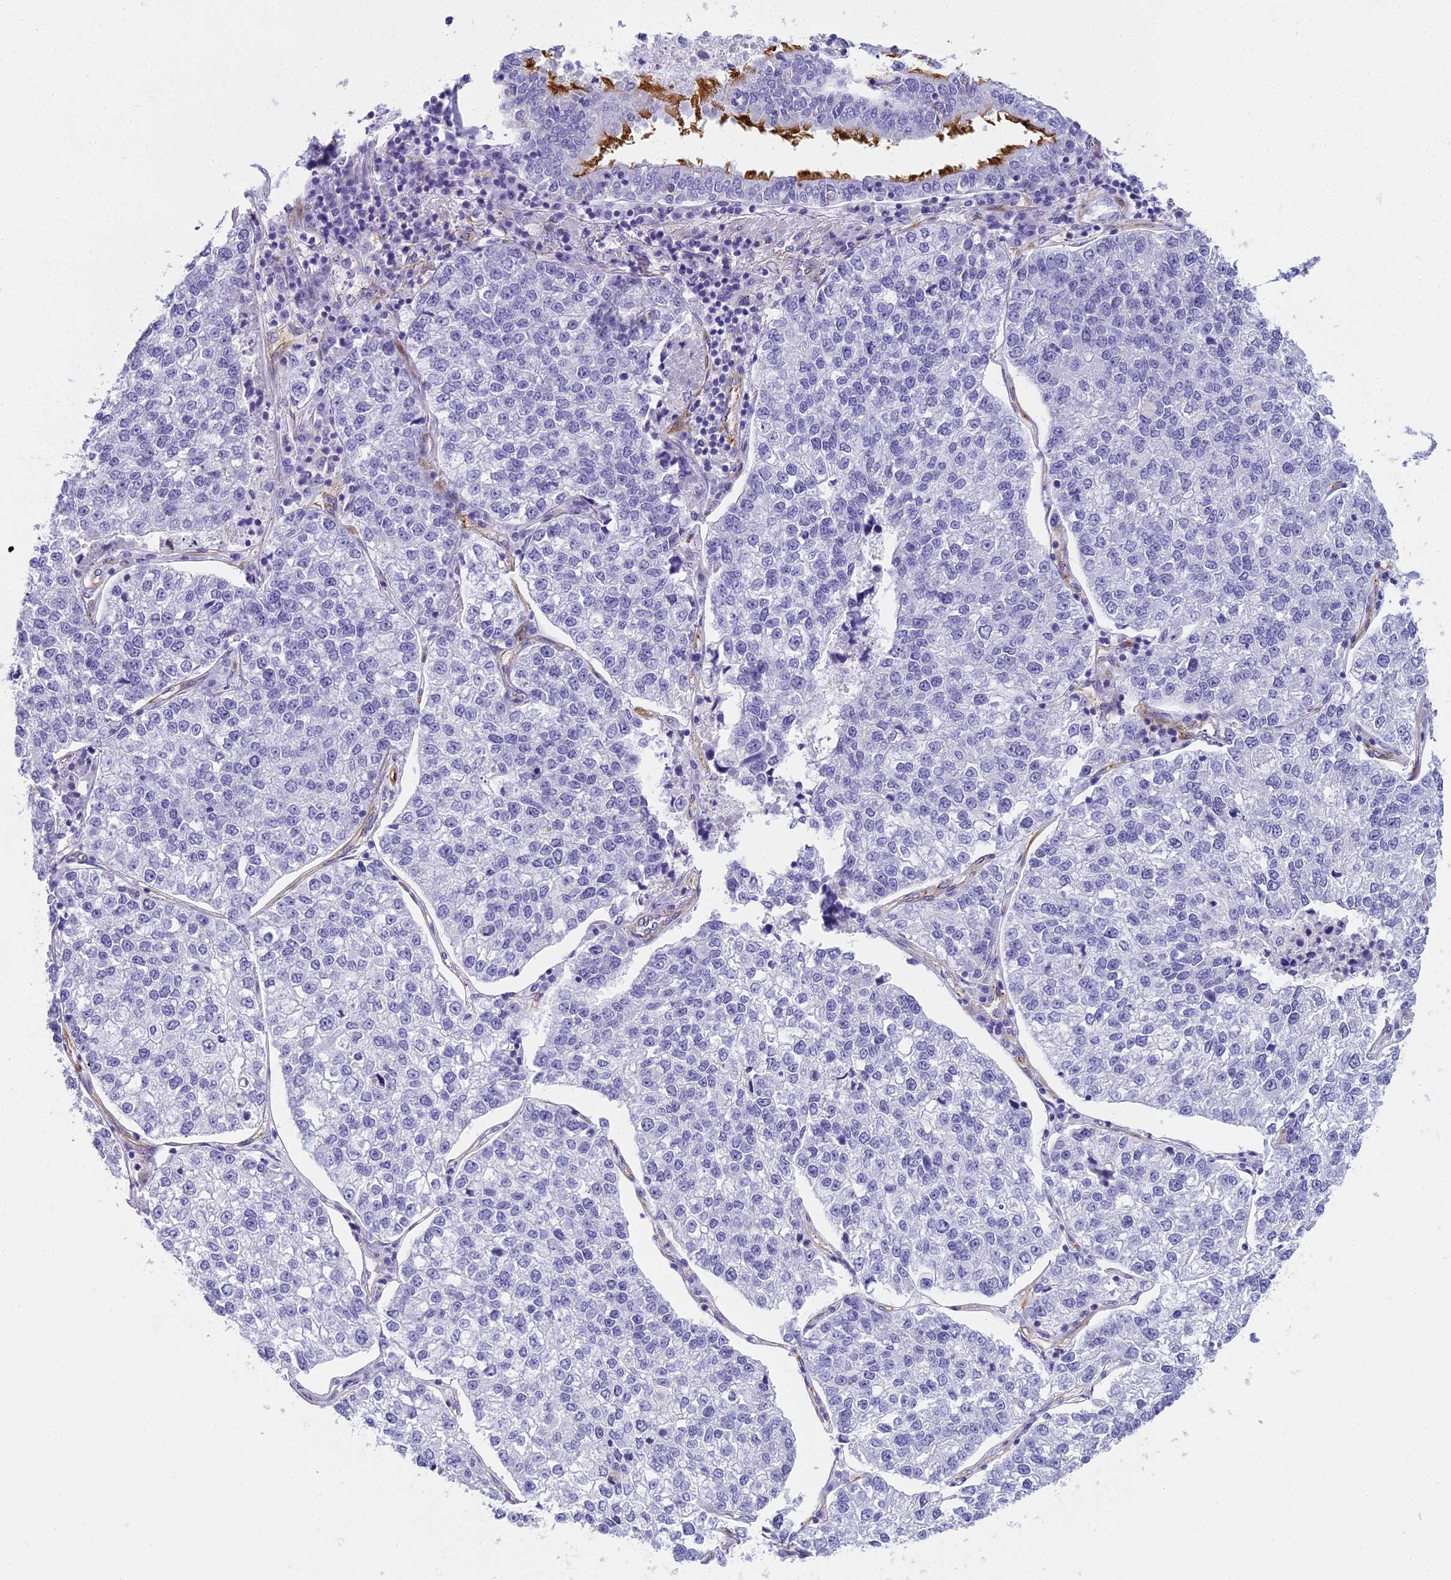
{"staining": {"intensity": "negative", "quantity": "none", "location": "none"}, "tissue": "lung cancer", "cell_type": "Tumor cells", "image_type": "cancer", "snomed": [{"axis": "morphology", "description": "Adenocarcinoma, NOS"}, {"axis": "topography", "description": "Lung"}], "caption": "DAB (3,3'-diaminobenzidine) immunohistochemical staining of lung adenocarcinoma reveals no significant expression in tumor cells. (DAB immunohistochemistry visualized using brightfield microscopy, high magnification).", "gene": "EVI2A", "patient": {"sex": "male", "age": 49}}